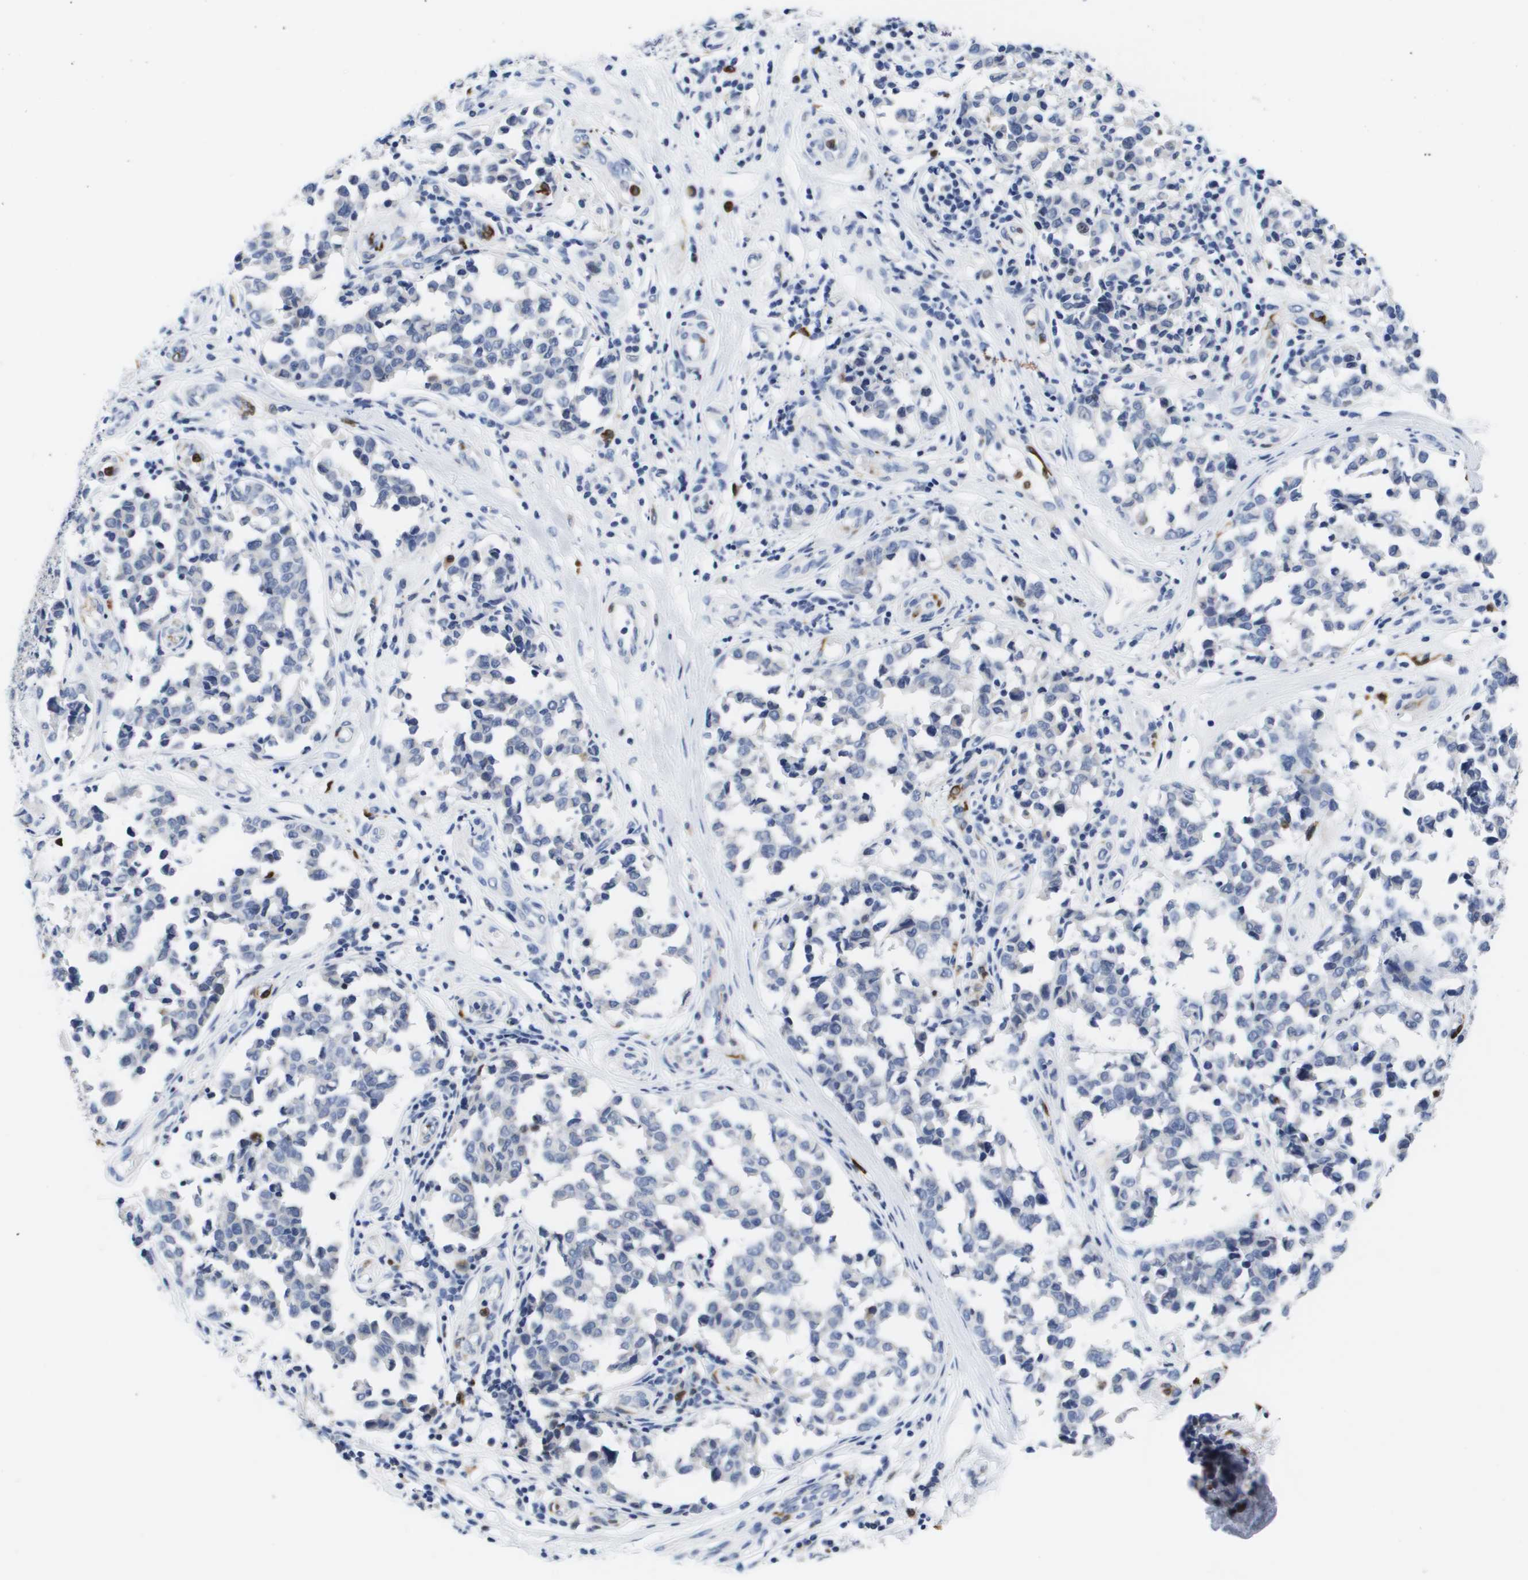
{"staining": {"intensity": "negative", "quantity": "none", "location": "none"}, "tissue": "melanoma", "cell_type": "Tumor cells", "image_type": "cancer", "snomed": [{"axis": "morphology", "description": "Malignant melanoma, NOS"}, {"axis": "topography", "description": "Skin"}], "caption": "The micrograph displays no significant expression in tumor cells of malignant melanoma.", "gene": "HMOX1", "patient": {"sex": "female", "age": 64}}